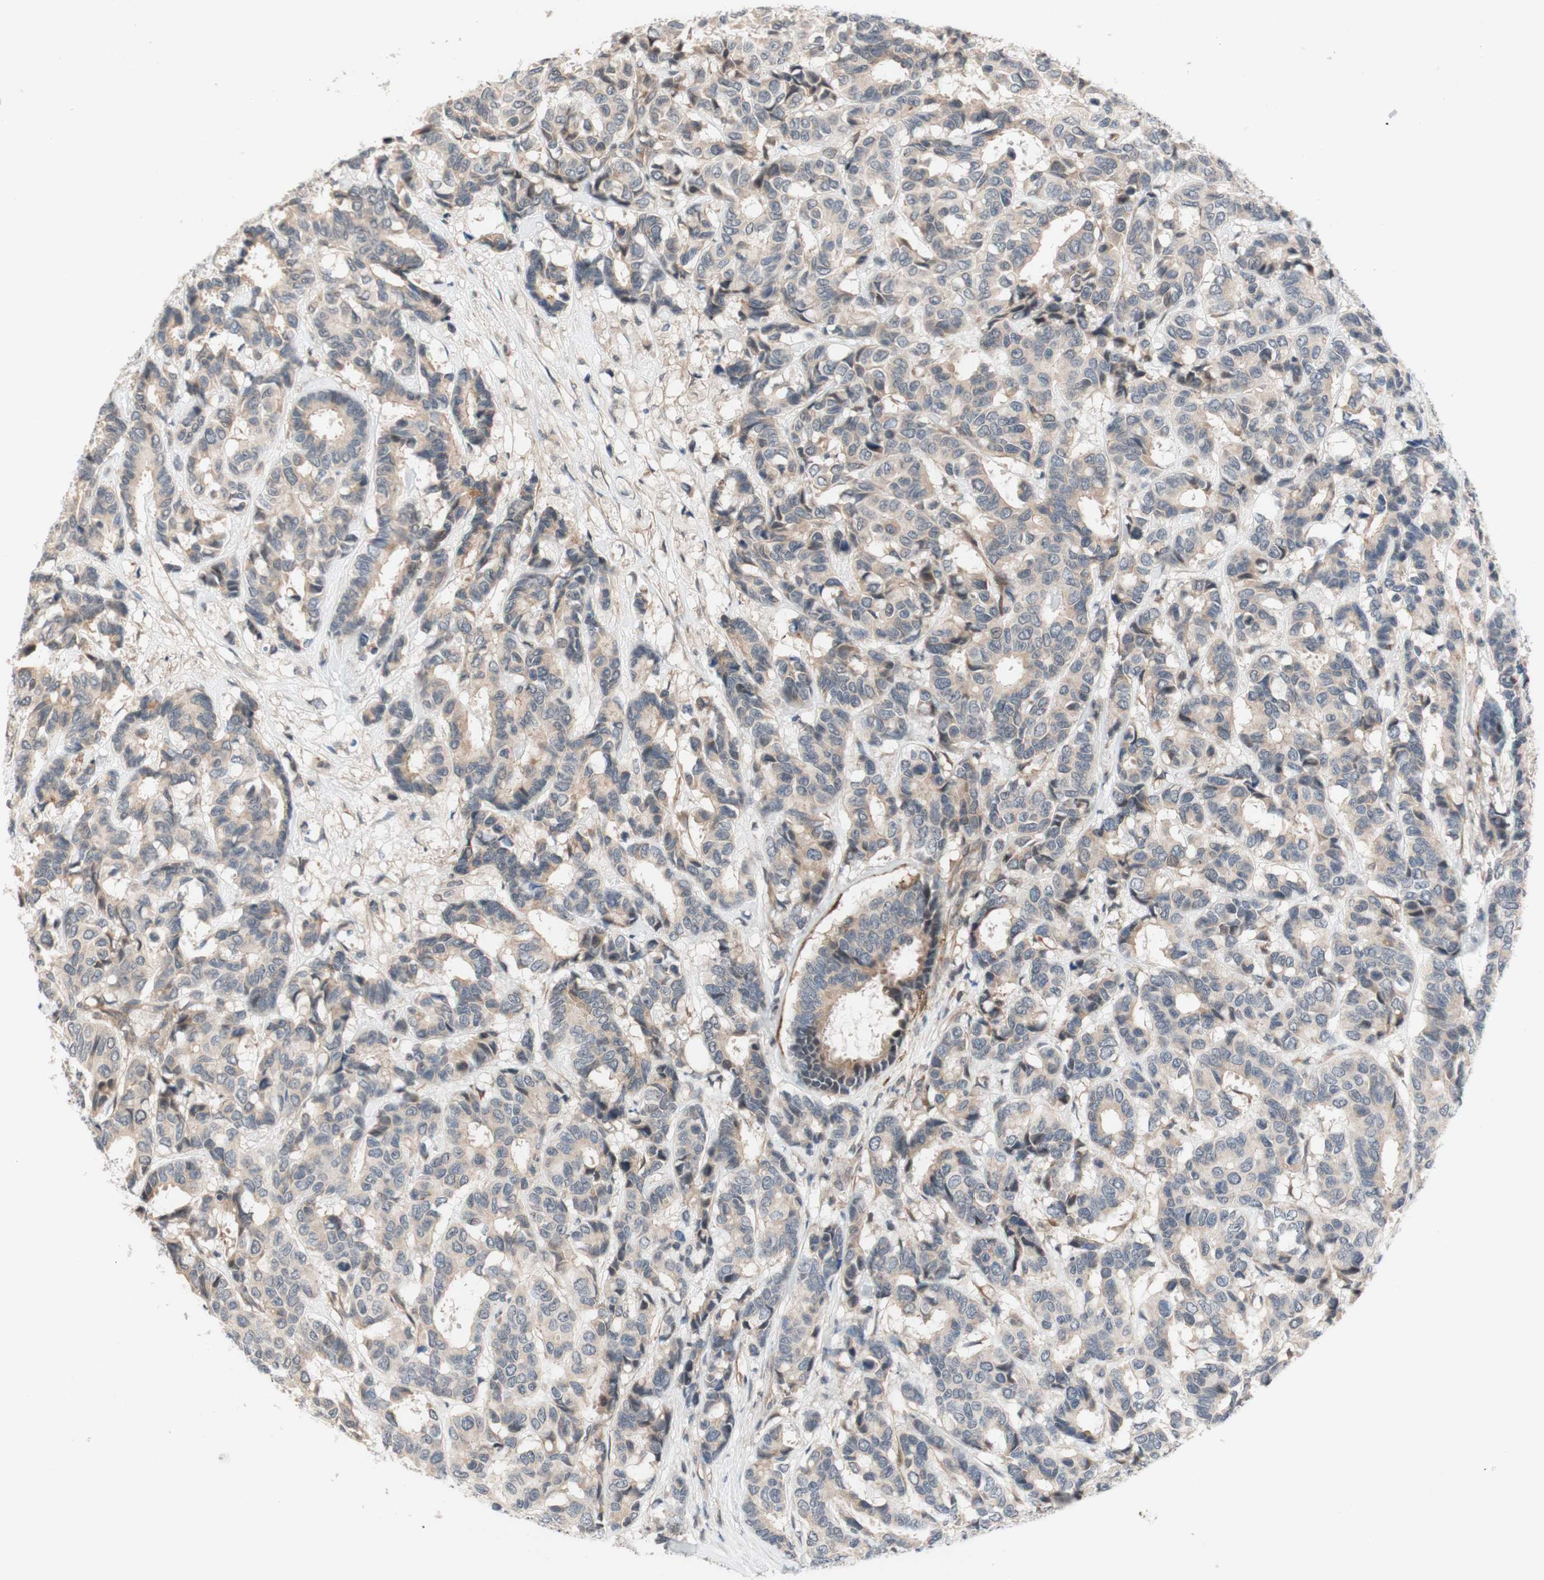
{"staining": {"intensity": "weak", "quantity": "25%-75%", "location": "cytoplasmic/membranous"}, "tissue": "breast cancer", "cell_type": "Tumor cells", "image_type": "cancer", "snomed": [{"axis": "morphology", "description": "Duct carcinoma"}, {"axis": "topography", "description": "Breast"}], "caption": "An IHC histopathology image of tumor tissue is shown. Protein staining in brown labels weak cytoplasmic/membranous positivity in breast intraductal carcinoma within tumor cells. (Stains: DAB (3,3'-diaminobenzidine) in brown, nuclei in blue, Microscopy: brightfield microscopy at high magnification).", "gene": "CD55", "patient": {"sex": "female", "age": 87}}